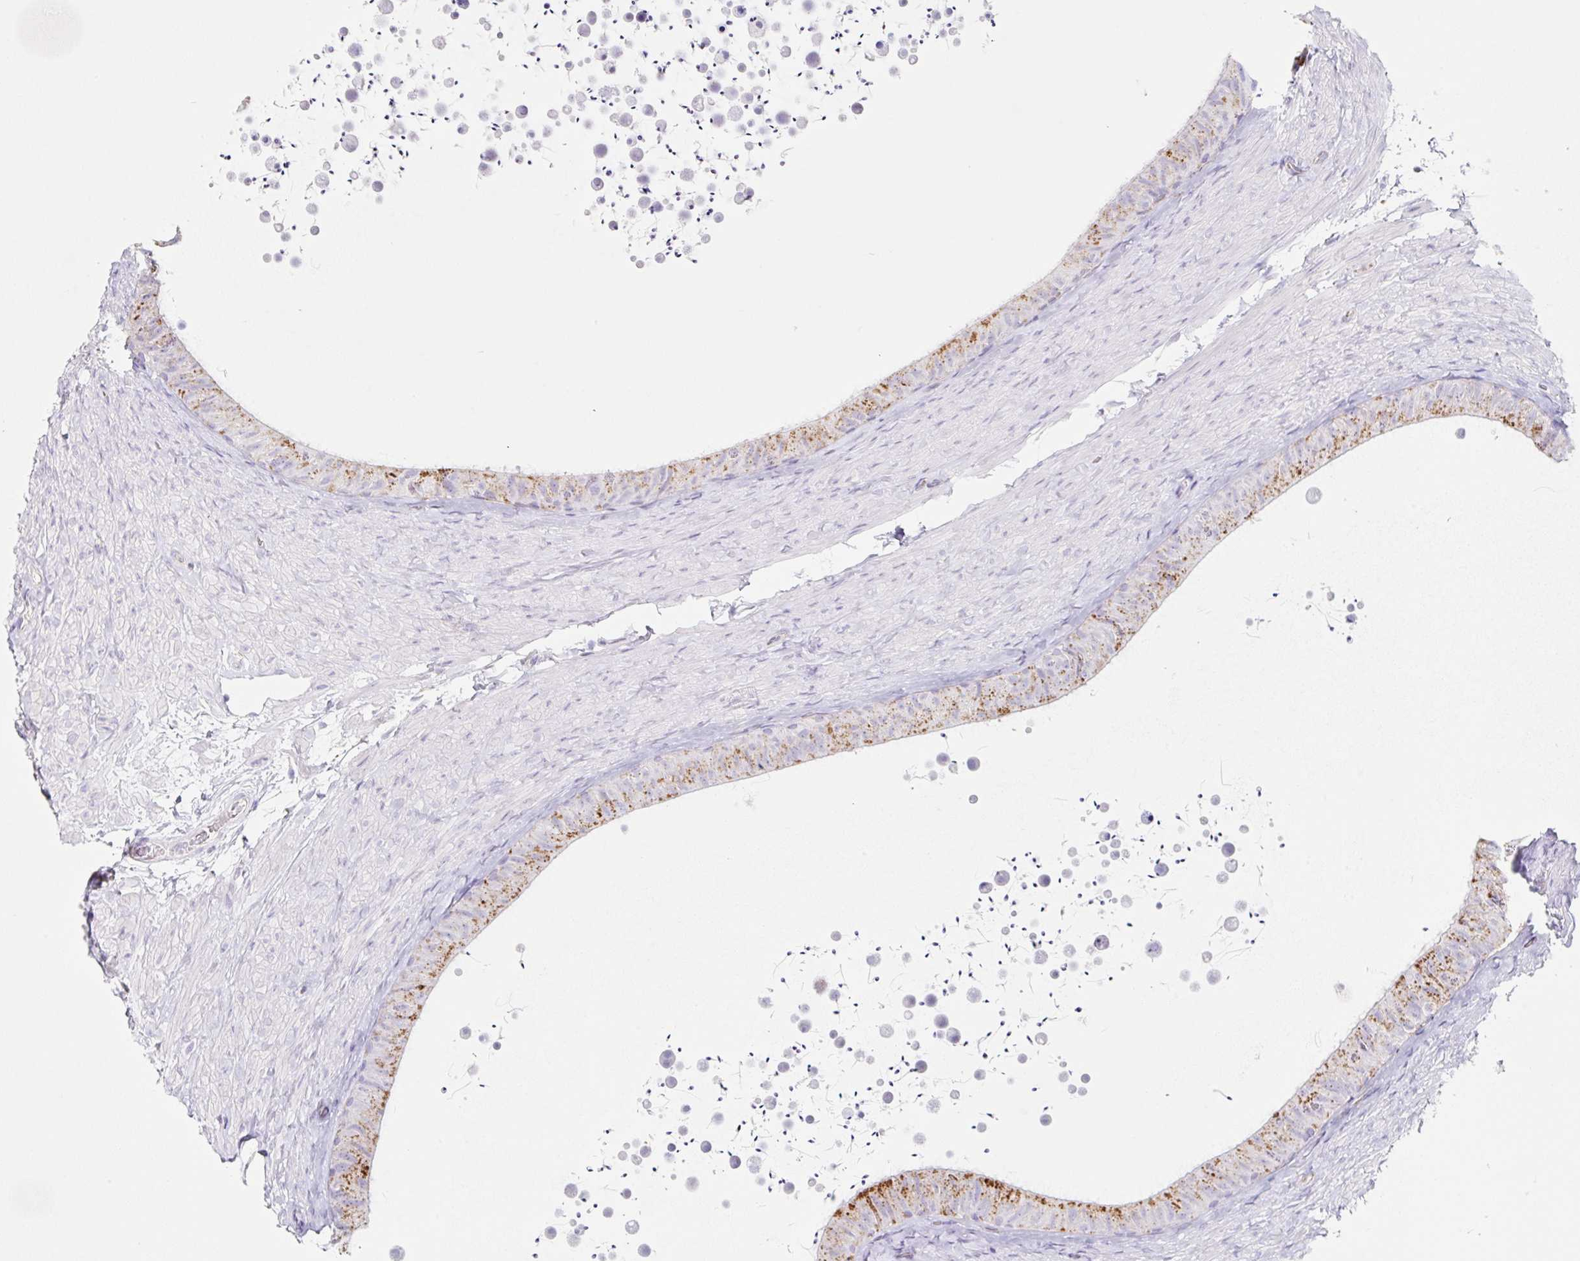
{"staining": {"intensity": "moderate", "quantity": "25%-75%", "location": "cytoplasmic/membranous"}, "tissue": "epididymis", "cell_type": "Glandular cells", "image_type": "normal", "snomed": [{"axis": "morphology", "description": "Normal tissue, NOS"}, {"axis": "topography", "description": "Epididymis, spermatic cord, NOS"}, {"axis": "topography", "description": "Epididymis"}], "caption": "Epididymis stained with immunohistochemistry reveals moderate cytoplasmic/membranous expression in approximately 25%-75% of glandular cells. (Brightfield microscopy of DAB IHC at high magnification).", "gene": "DKK4", "patient": {"sex": "male", "age": 31}}